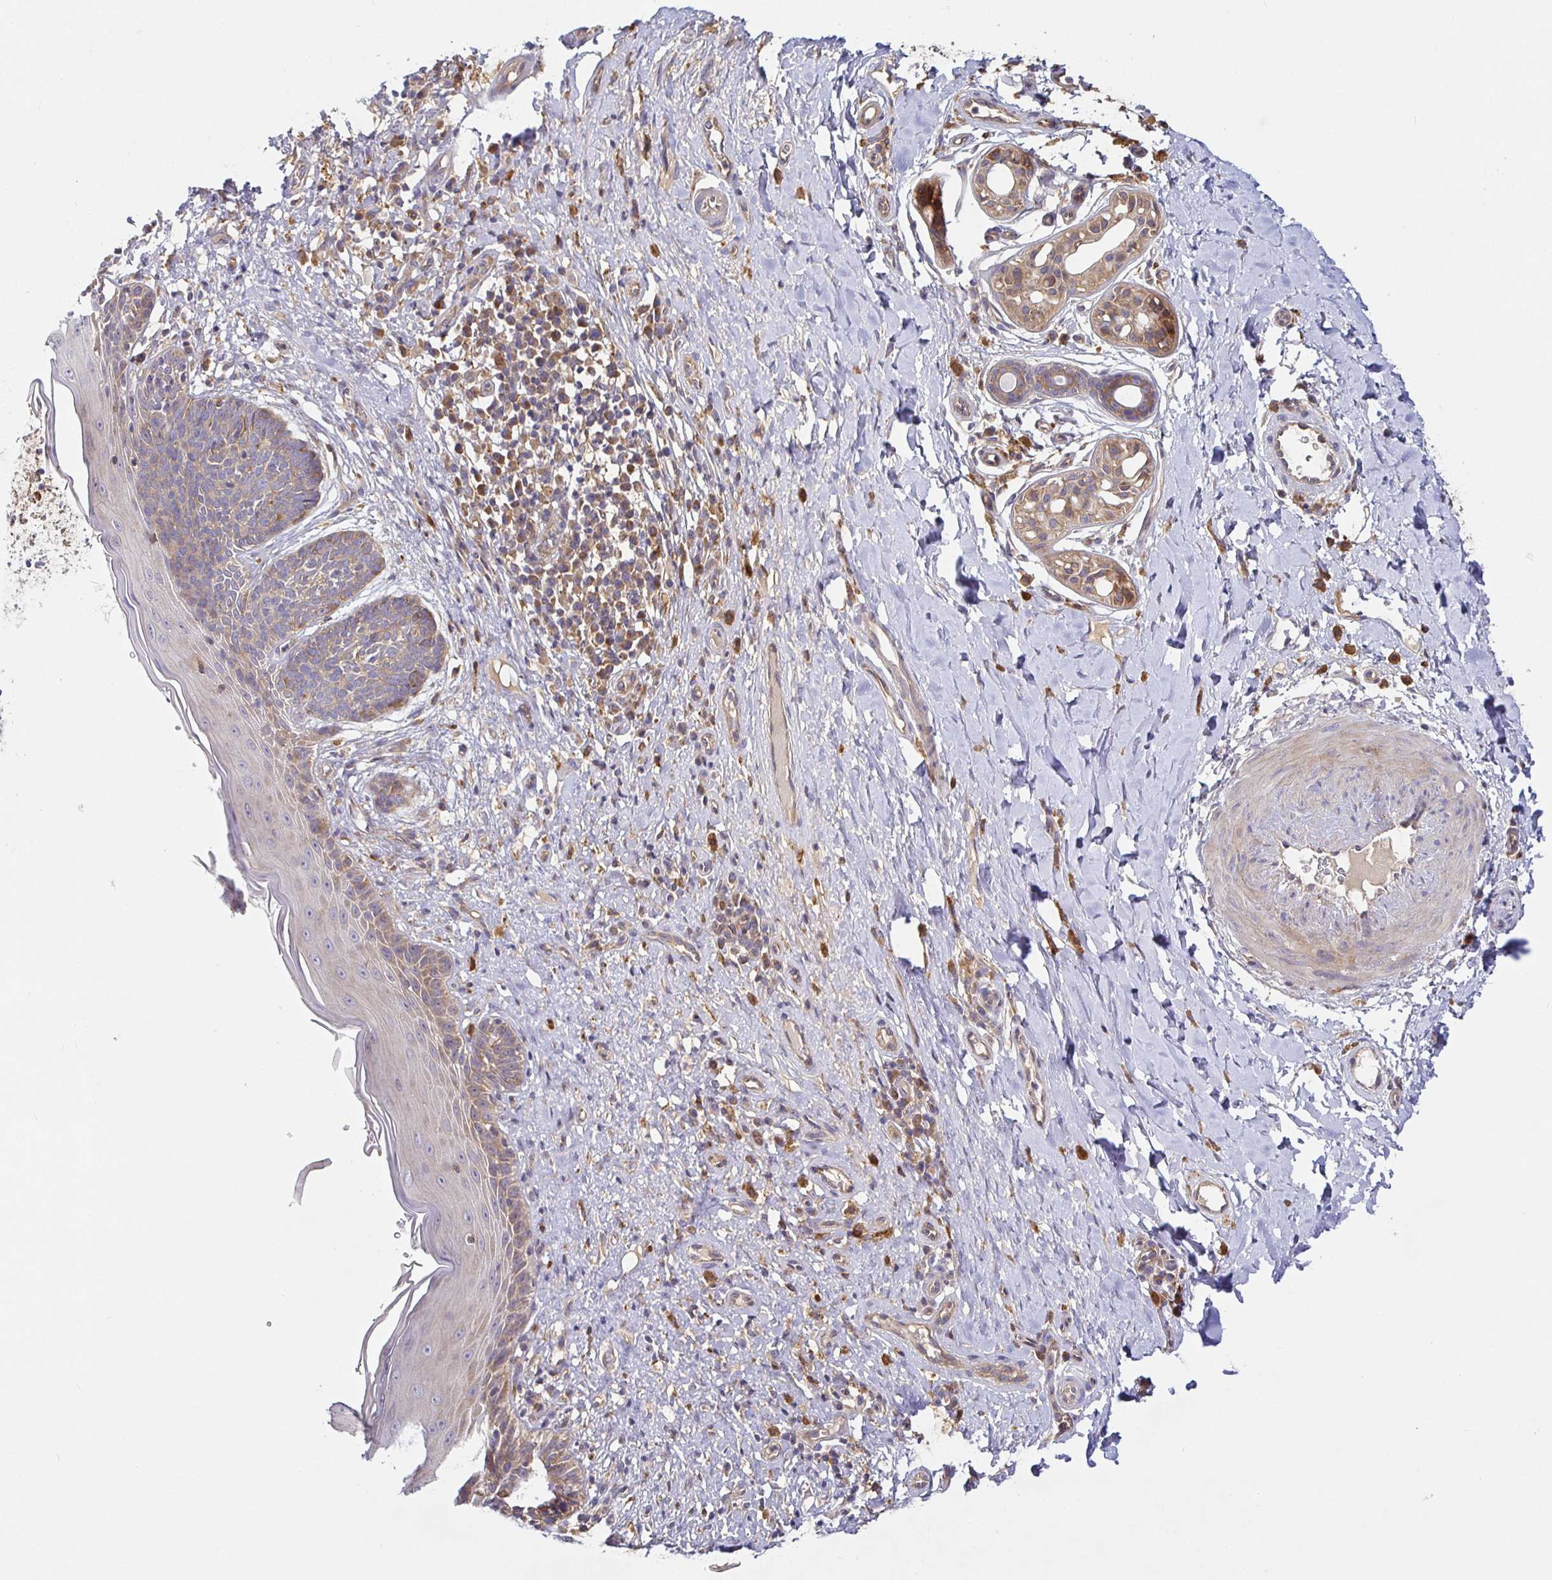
{"staining": {"intensity": "weak", "quantity": "25%-75%", "location": "cytoplasmic/membranous"}, "tissue": "skin cancer", "cell_type": "Tumor cells", "image_type": "cancer", "snomed": [{"axis": "morphology", "description": "Basal cell carcinoma"}, {"axis": "topography", "description": "Skin"}], "caption": "Protein expression analysis of skin basal cell carcinoma reveals weak cytoplasmic/membranous positivity in approximately 25%-75% of tumor cells.", "gene": "SNX8", "patient": {"sex": "male", "age": 89}}